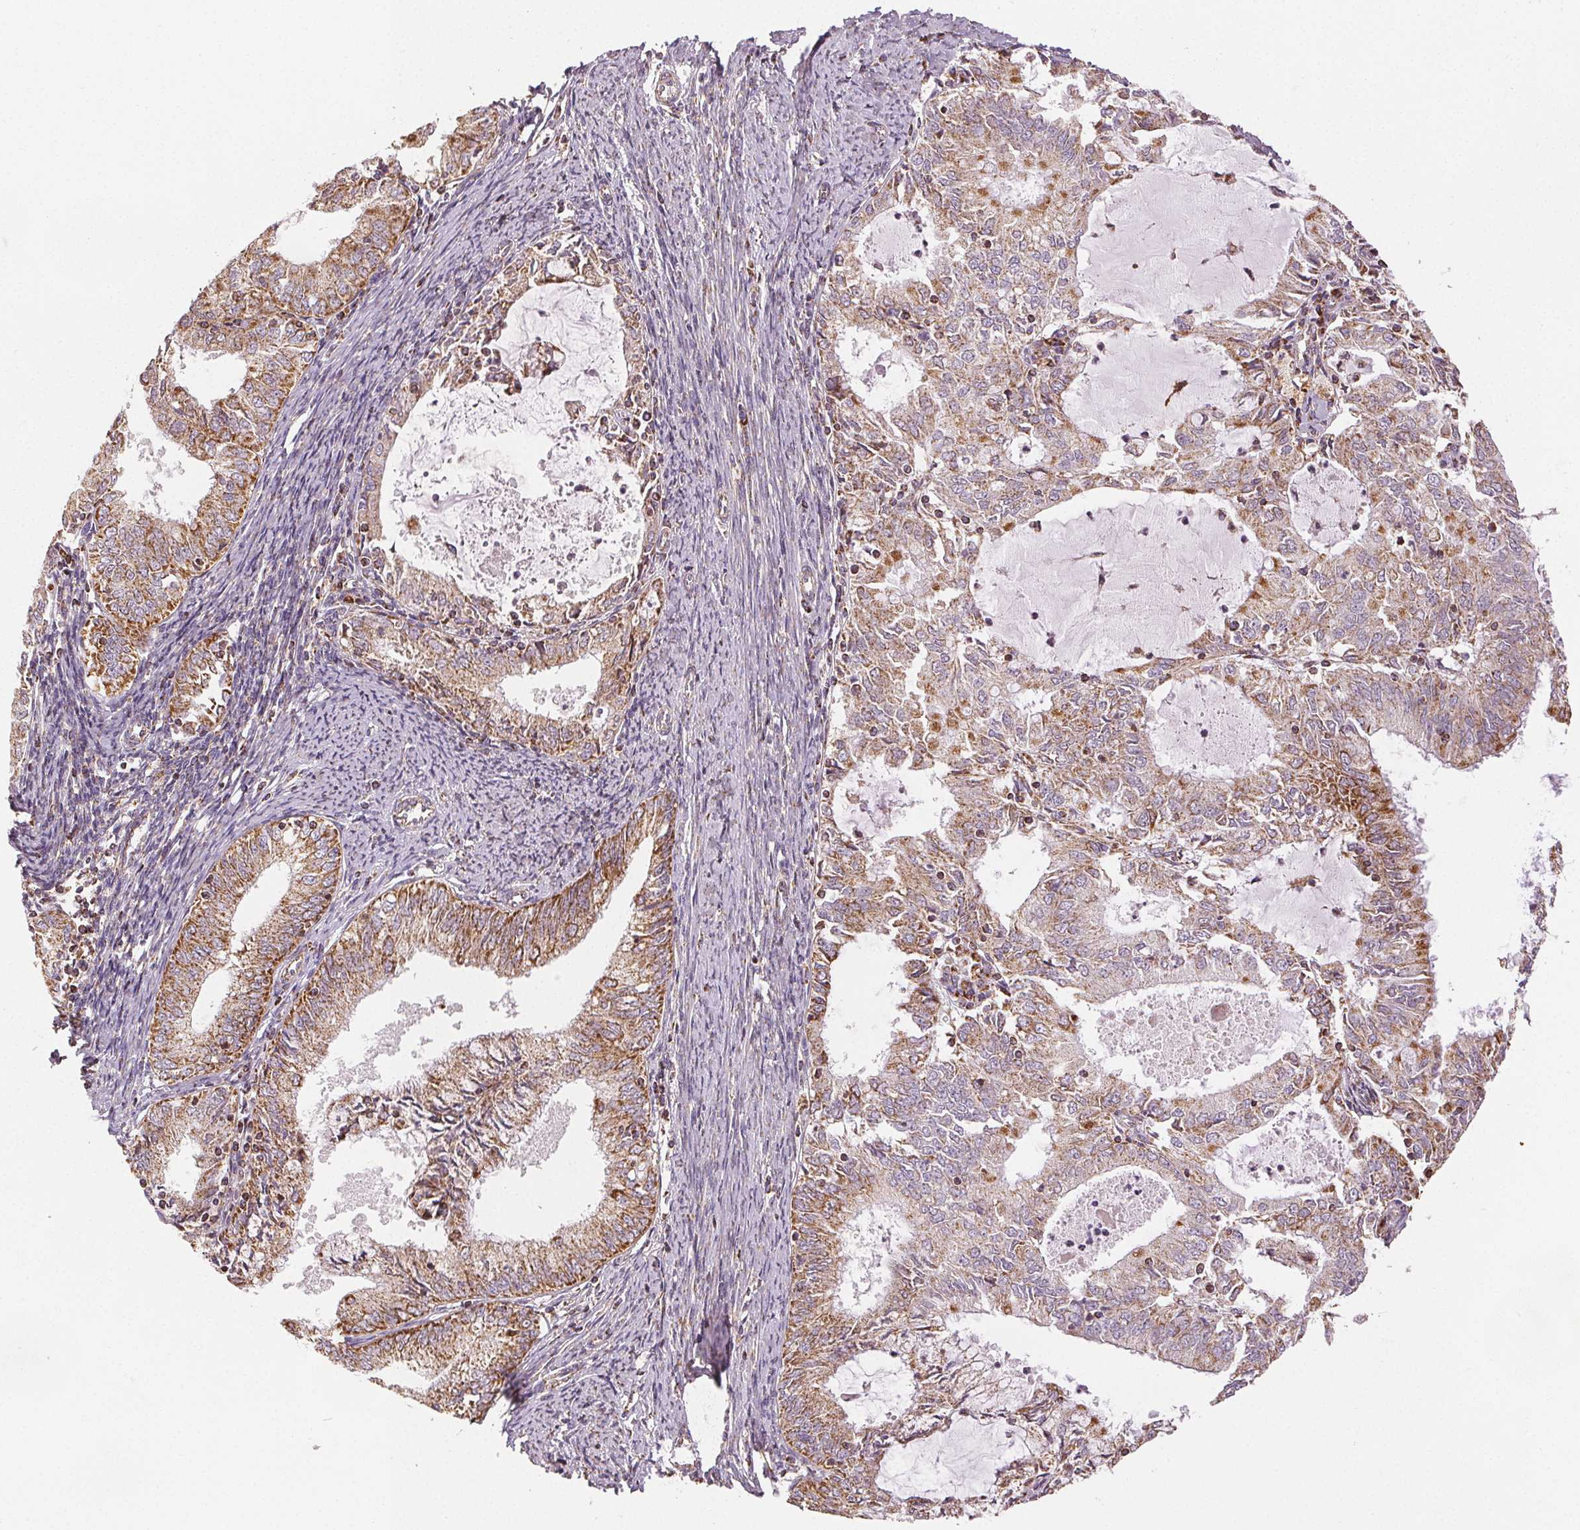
{"staining": {"intensity": "moderate", "quantity": ">75%", "location": "cytoplasmic/membranous"}, "tissue": "endometrial cancer", "cell_type": "Tumor cells", "image_type": "cancer", "snomed": [{"axis": "morphology", "description": "Adenocarcinoma, NOS"}, {"axis": "topography", "description": "Endometrium"}], "caption": "Immunohistochemistry (IHC) staining of endometrial cancer, which exhibits medium levels of moderate cytoplasmic/membranous positivity in about >75% of tumor cells indicating moderate cytoplasmic/membranous protein positivity. The staining was performed using DAB (3,3'-diaminobenzidine) (brown) for protein detection and nuclei were counterstained in hematoxylin (blue).", "gene": "SDHB", "patient": {"sex": "female", "age": 57}}